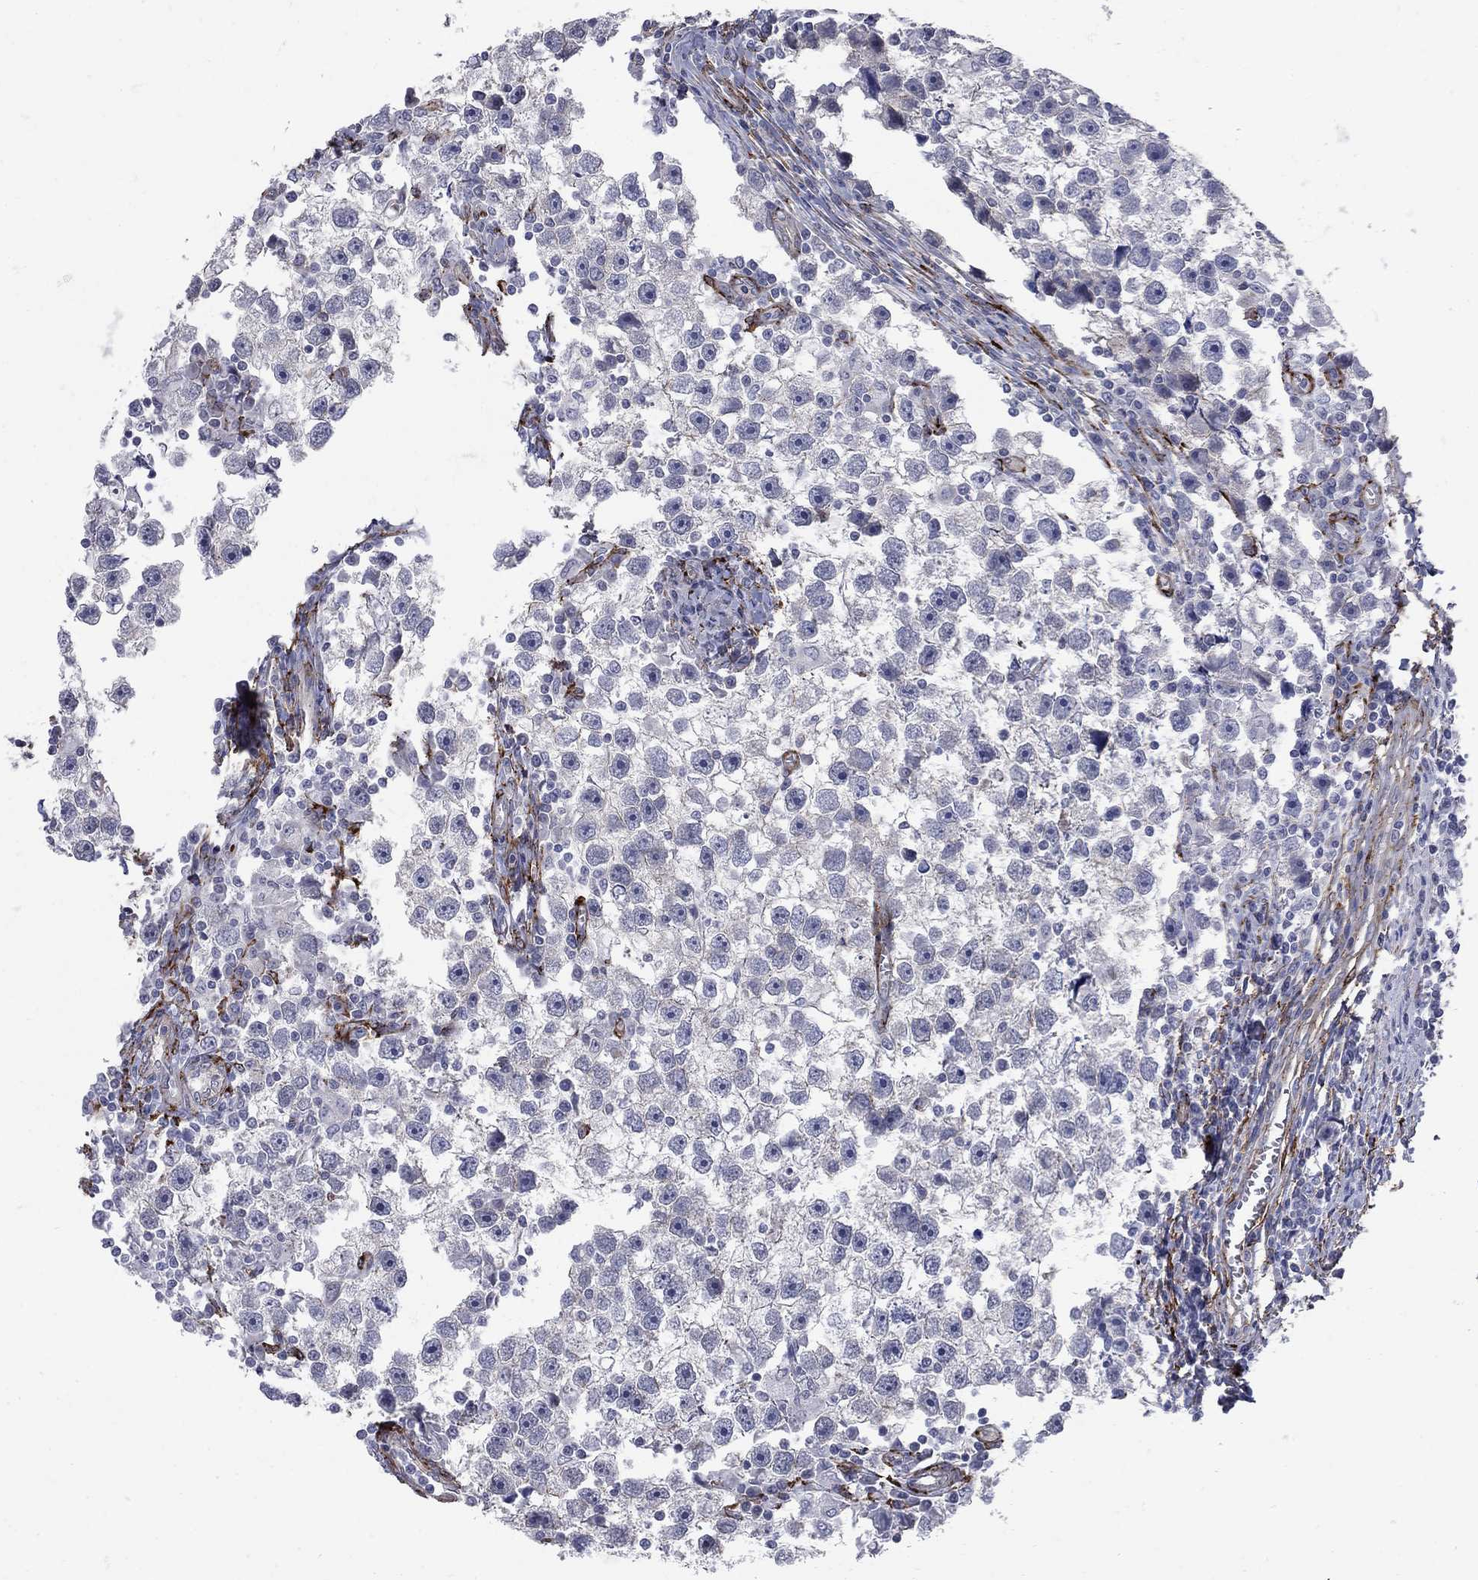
{"staining": {"intensity": "negative", "quantity": "none", "location": "none"}, "tissue": "testis cancer", "cell_type": "Tumor cells", "image_type": "cancer", "snomed": [{"axis": "morphology", "description": "Seminoma, NOS"}, {"axis": "topography", "description": "Testis"}], "caption": "This is an immunohistochemistry micrograph of human seminoma (testis). There is no staining in tumor cells.", "gene": "SEPTIN8", "patient": {"sex": "male", "age": 30}}